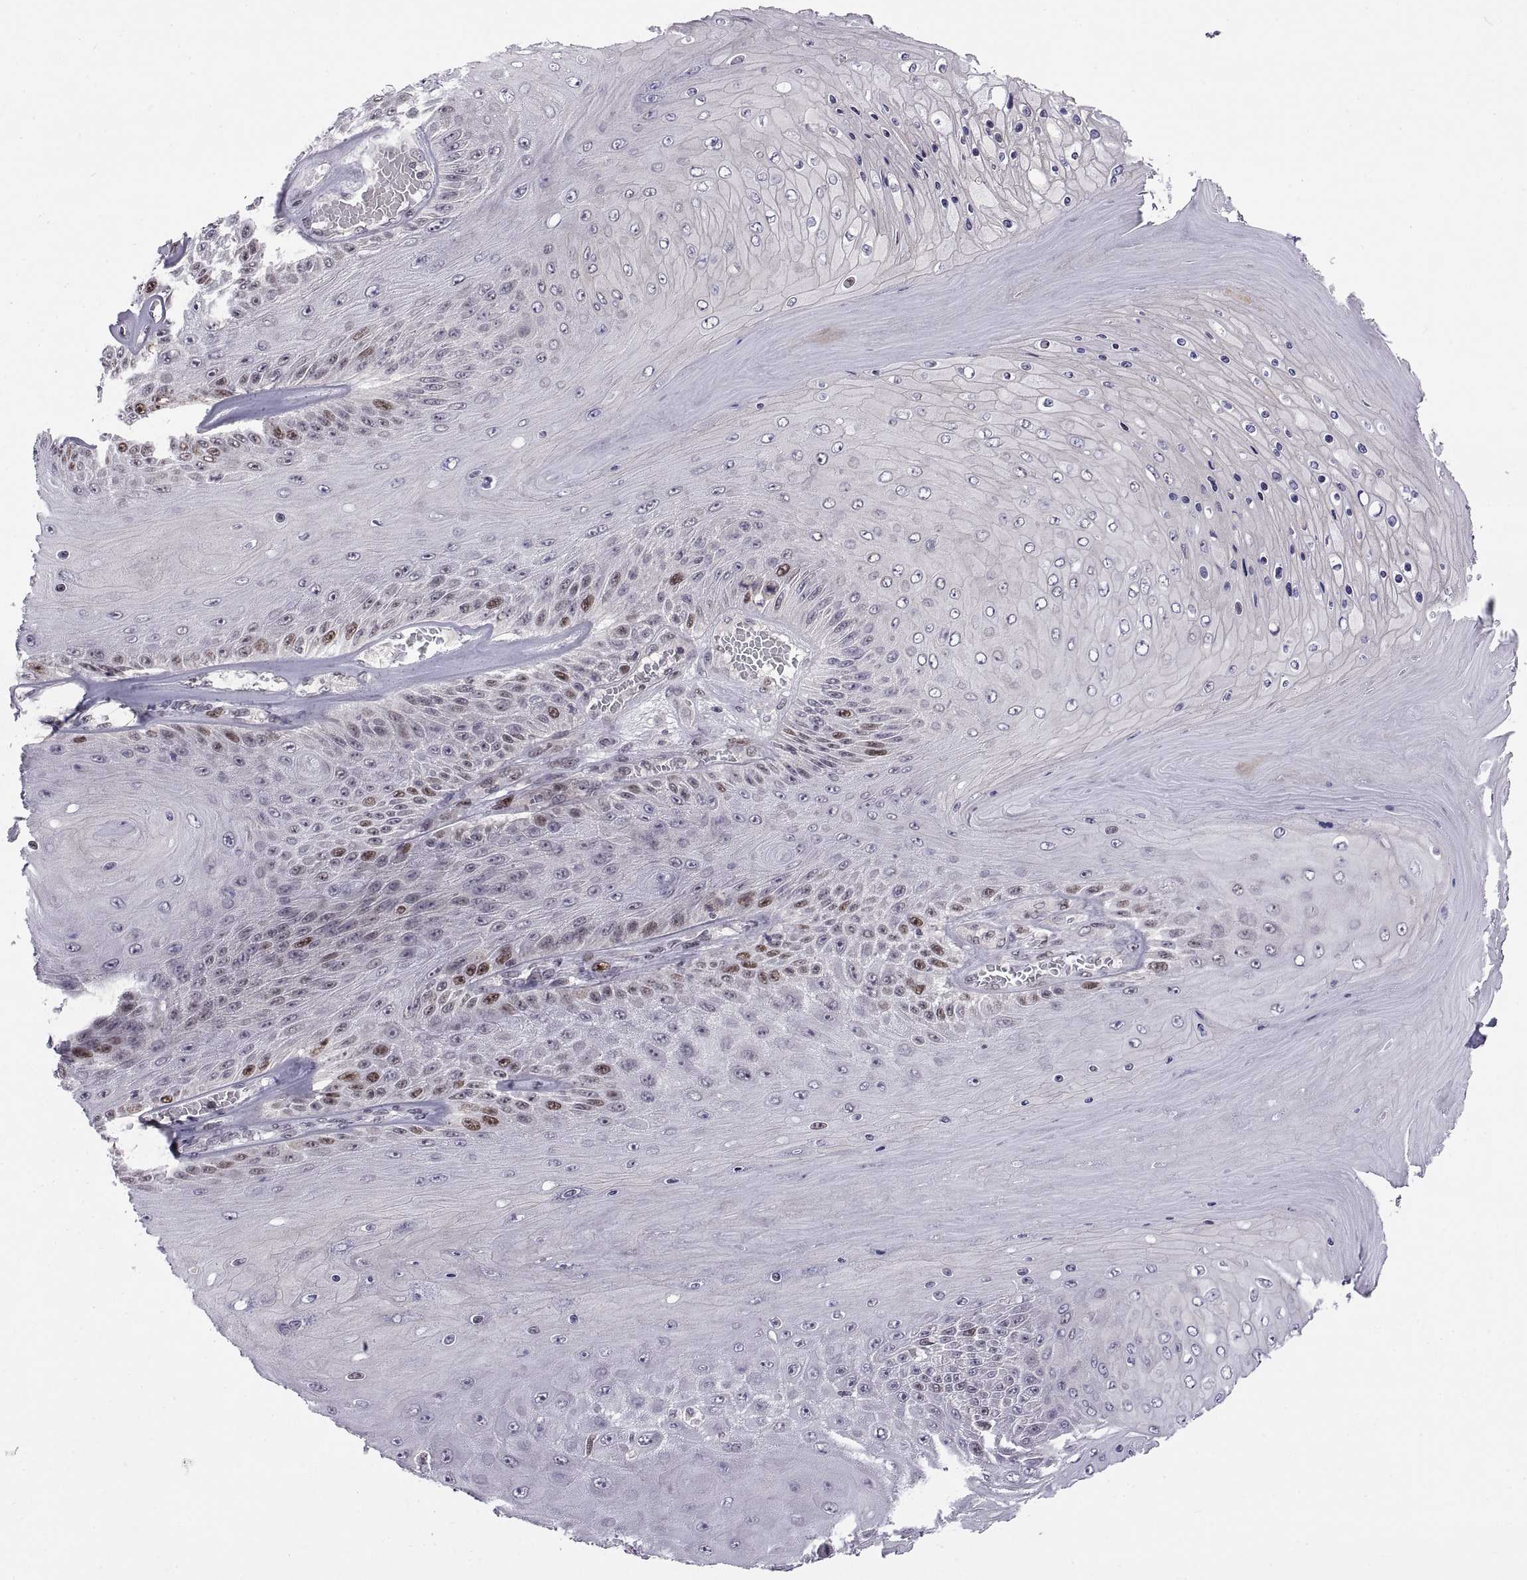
{"staining": {"intensity": "moderate", "quantity": "<25%", "location": "nuclear"}, "tissue": "skin cancer", "cell_type": "Tumor cells", "image_type": "cancer", "snomed": [{"axis": "morphology", "description": "Squamous cell carcinoma, NOS"}, {"axis": "topography", "description": "Skin"}], "caption": "Protein staining of skin cancer tissue exhibits moderate nuclear staining in approximately <25% of tumor cells.", "gene": "CHFR", "patient": {"sex": "male", "age": 62}}